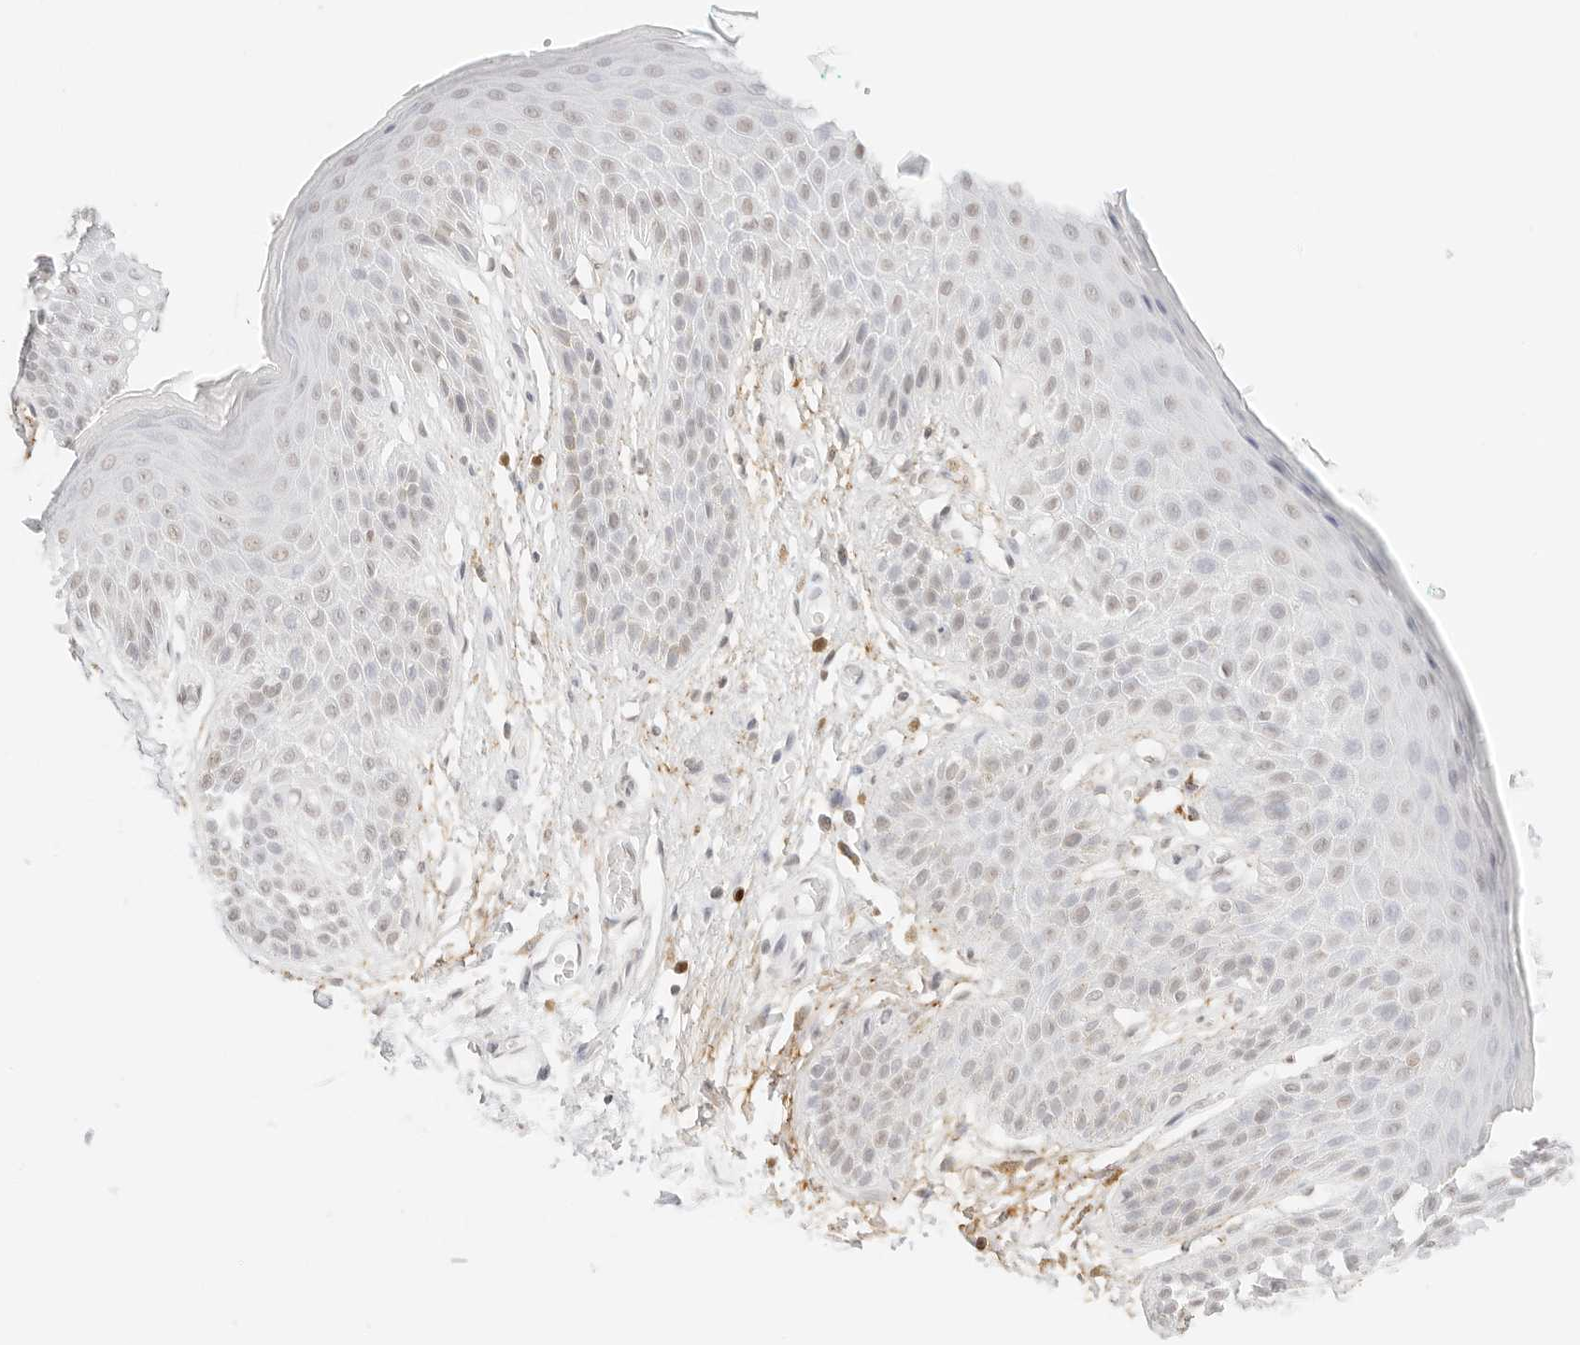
{"staining": {"intensity": "moderate", "quantity": "<25%", "location": "cytoplasmic/membranous"}, "tissue": "skin", "cell_type": "Epidermal cells", "image_type": "normal", "snomed": [{"axis": "morphology", "description": "Normal tissue, NOS"}, {"axis": "topography", "description": "Anal"}], "caption": "Moderate cytoplasmic/membranous staining is present in about <25% of epidermal cells in normal skin. (brown staining indicates protein expression, while blue staining denotes nuclei).", "gene": "FBLN5", "patient": {"sex": "male", "age": 74}}